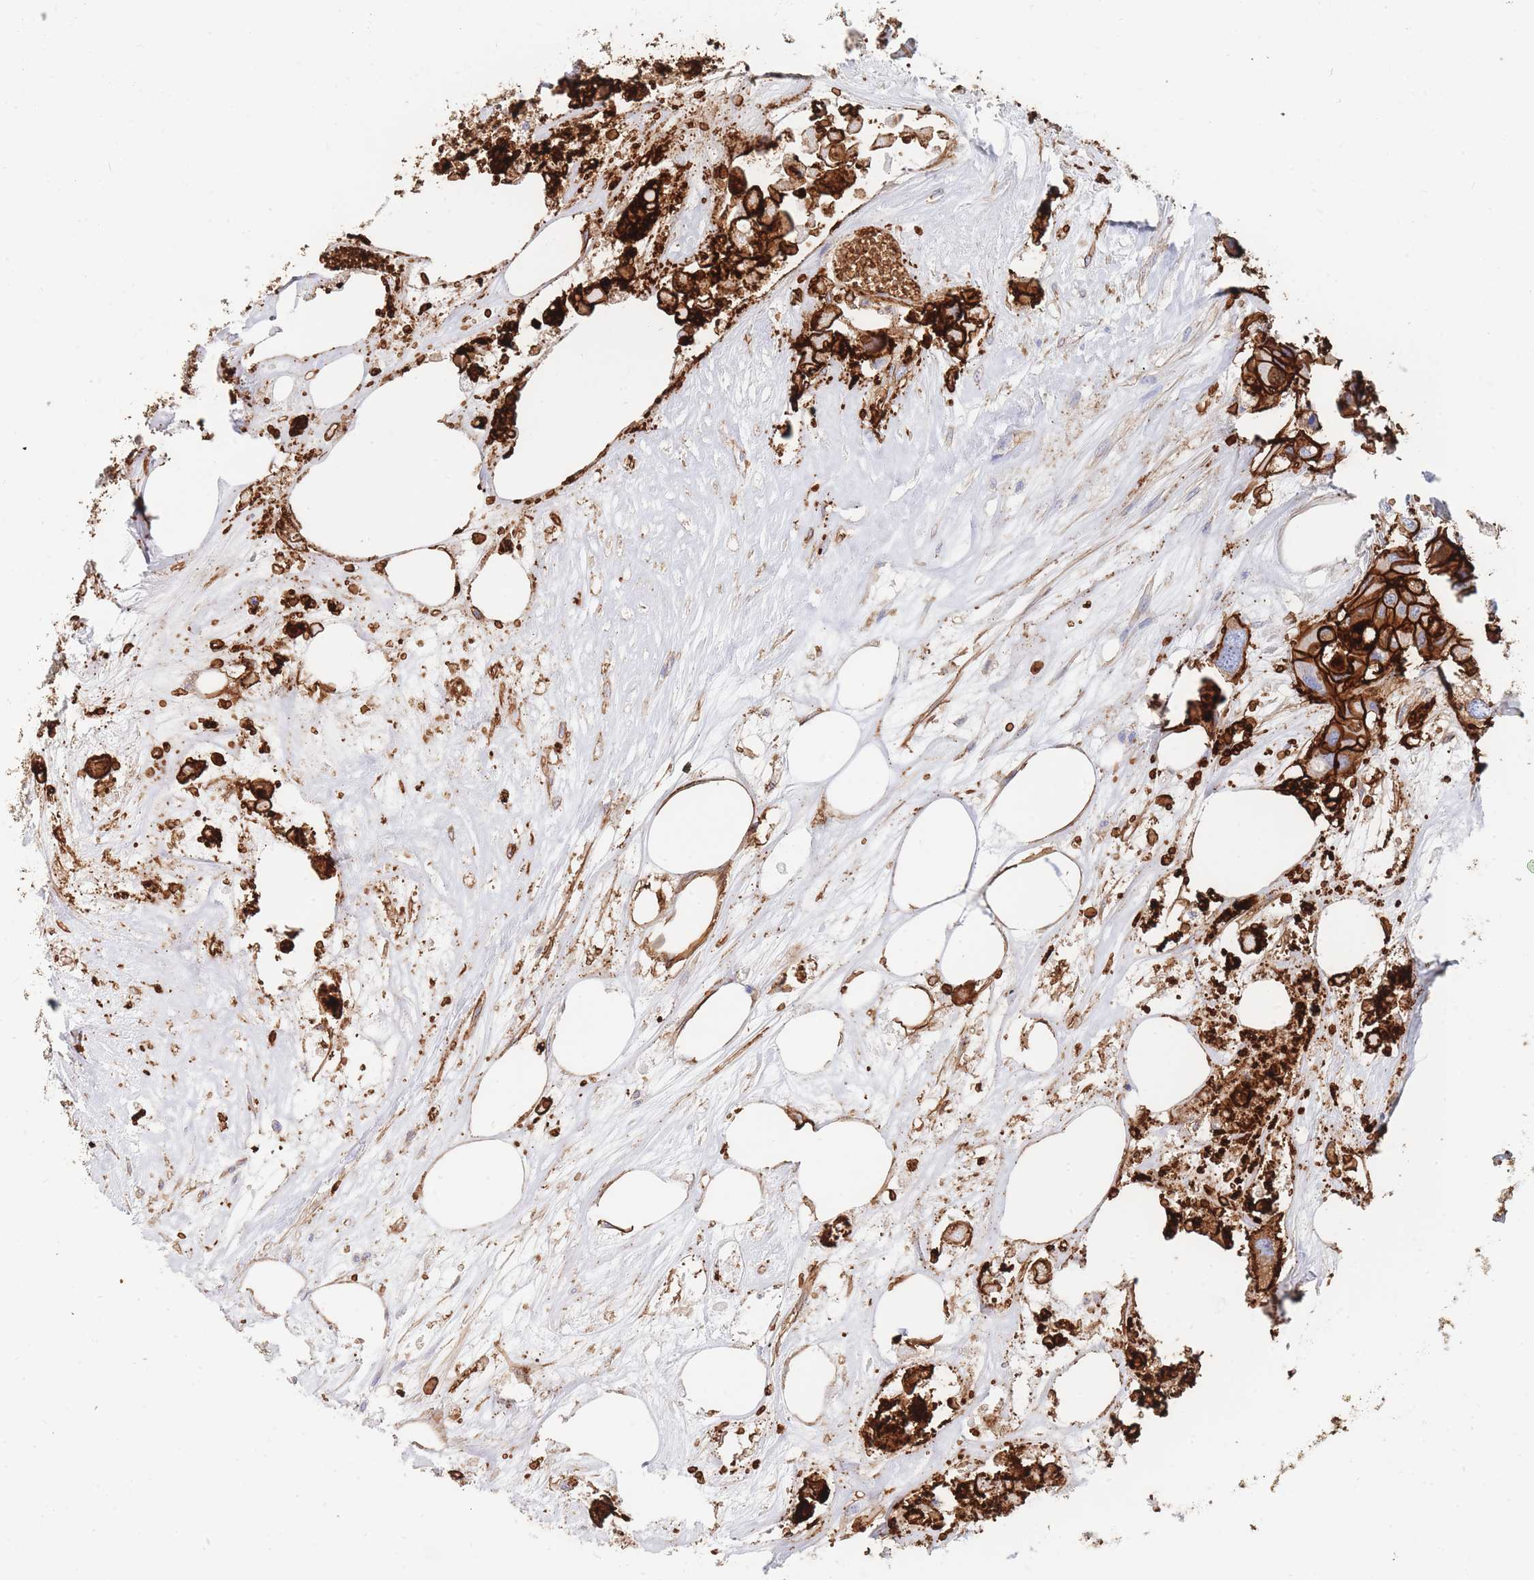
{"staining": {"intensity": "strong", "quantity": ">75%", "location": "cytoplasmic/membranous"}, "tissue": "colorectal cancer", "cell_type": "Tumor cells", "image_type": "cancer", "snomed": [{"axis": "morphology", "description": "Adenocarcinoma, NOS"}, {"axis": "topography", "description": "Colon"}], "caption": "Adenocarcinoma (colorectal) tissue displays strong cytoplasmic/membranous positivity in approximately >75% of tumor cells, visualized by immunohistochemistry. The staining is performed using DAB brown chromogen to label protein expression. The nuclei are counter-stained blue using hematoxylin.", "gene": "SLC2A1", "patient": {"sex": "male", "age": 77}}